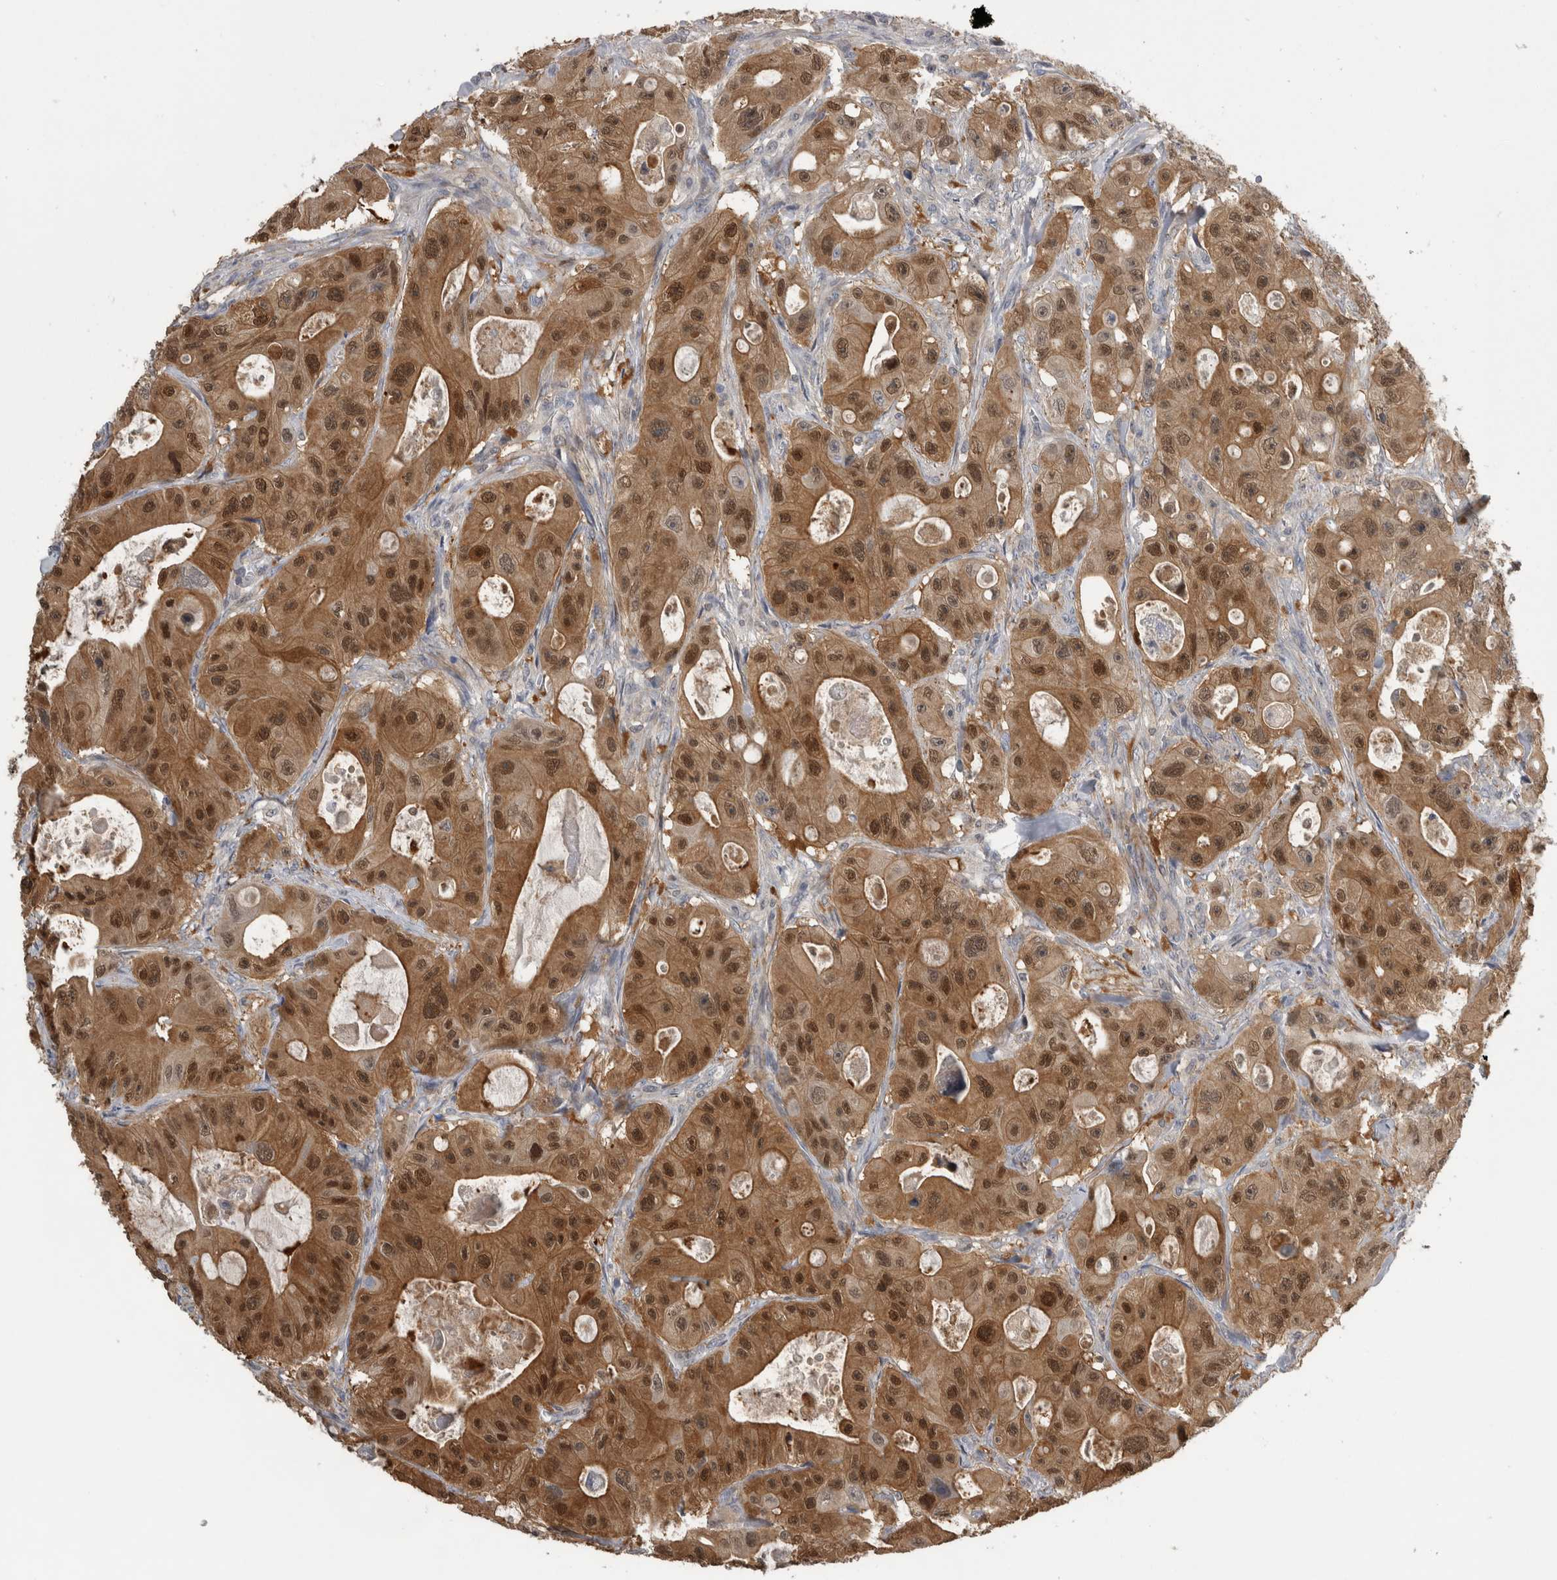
{"staining": {"intensity": "moderate", "quantity": ">75%", "location": "cytoplasmic/membranous,nuclear"}, "tissue": "colorectal cancer", "cell_type": "Tumor cells", "image_type": "cancer", "snomed": [{"axis": "morphology", "description": "Adenocarcinoma, NOS"}, {"axis": "topography", "description": "Colon"}], "caption": "Colorectal cancer (adenocarcinoma) tissue demonstrates moderate cytoplasmic/membranous and nuclear staining in about >75% of tumor cells (Brightfield microscopy of DAB IHC at high magnification).", "gene": "NAPRT", "patient": {"sex": "female", "age": 46}}